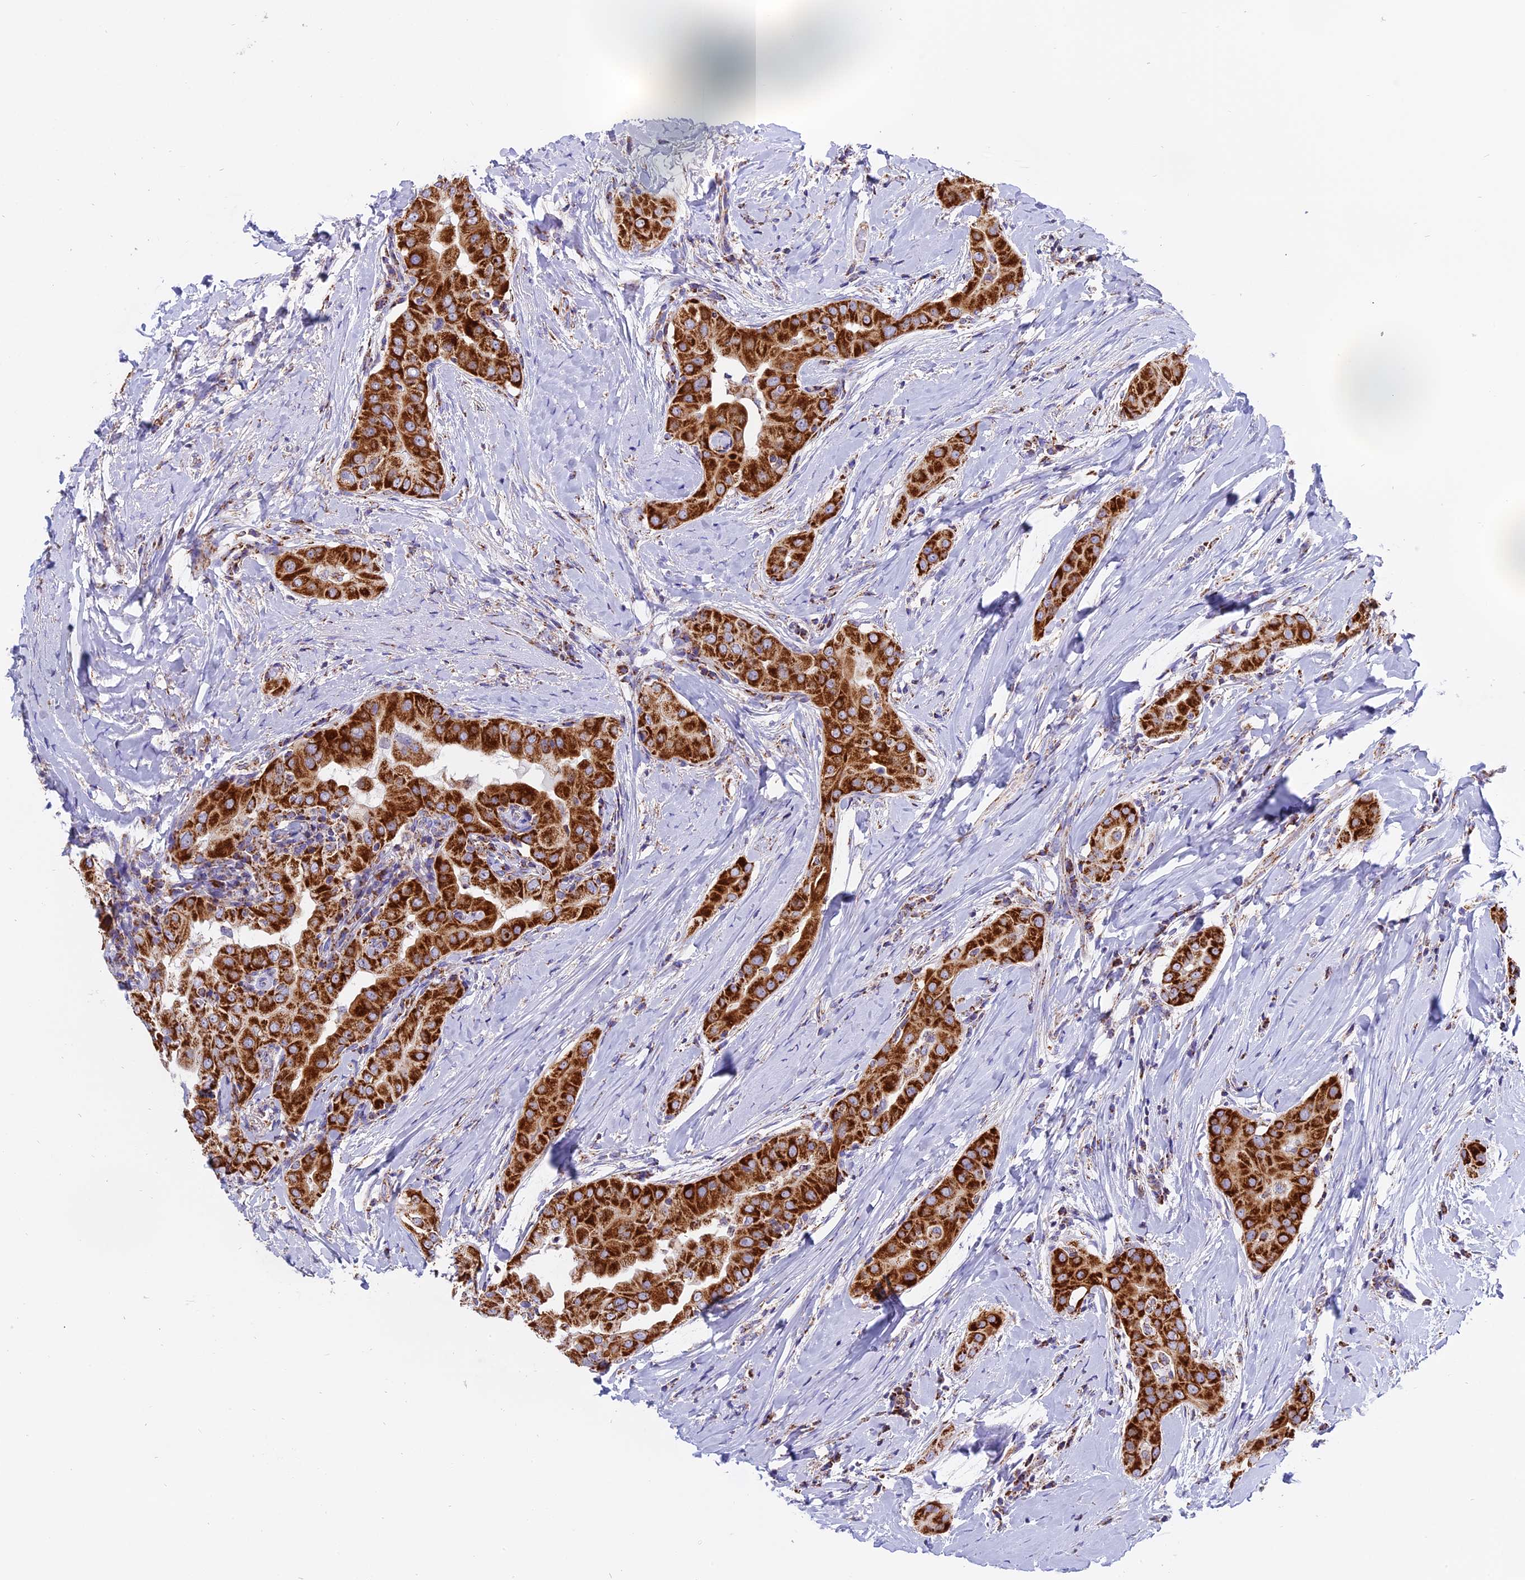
{"staining": {"intensity": "strong", "quantity": ">75%", "location": "cytoplasmic/membranous"}, "tissue": "thyroid cancer", "cell_type": "Tumor cells", "image_type": "cancer", "snomed": [{"axis": "morphology", "description": "Papillary adenocarcinoma, NOS"}, {"axis": "topography", "description": "Thyroid gland"}], "caption": "Immunohistochemistry histopathology image of papillary adenocarcinoma (thyroid) stained for a protein (brown), which shows high levels of strong cytoplasmic/membranous staining in about >75% of tumor cells.", "gene": "MRPS34", "patient": {"sex": "male", "age": 33}}